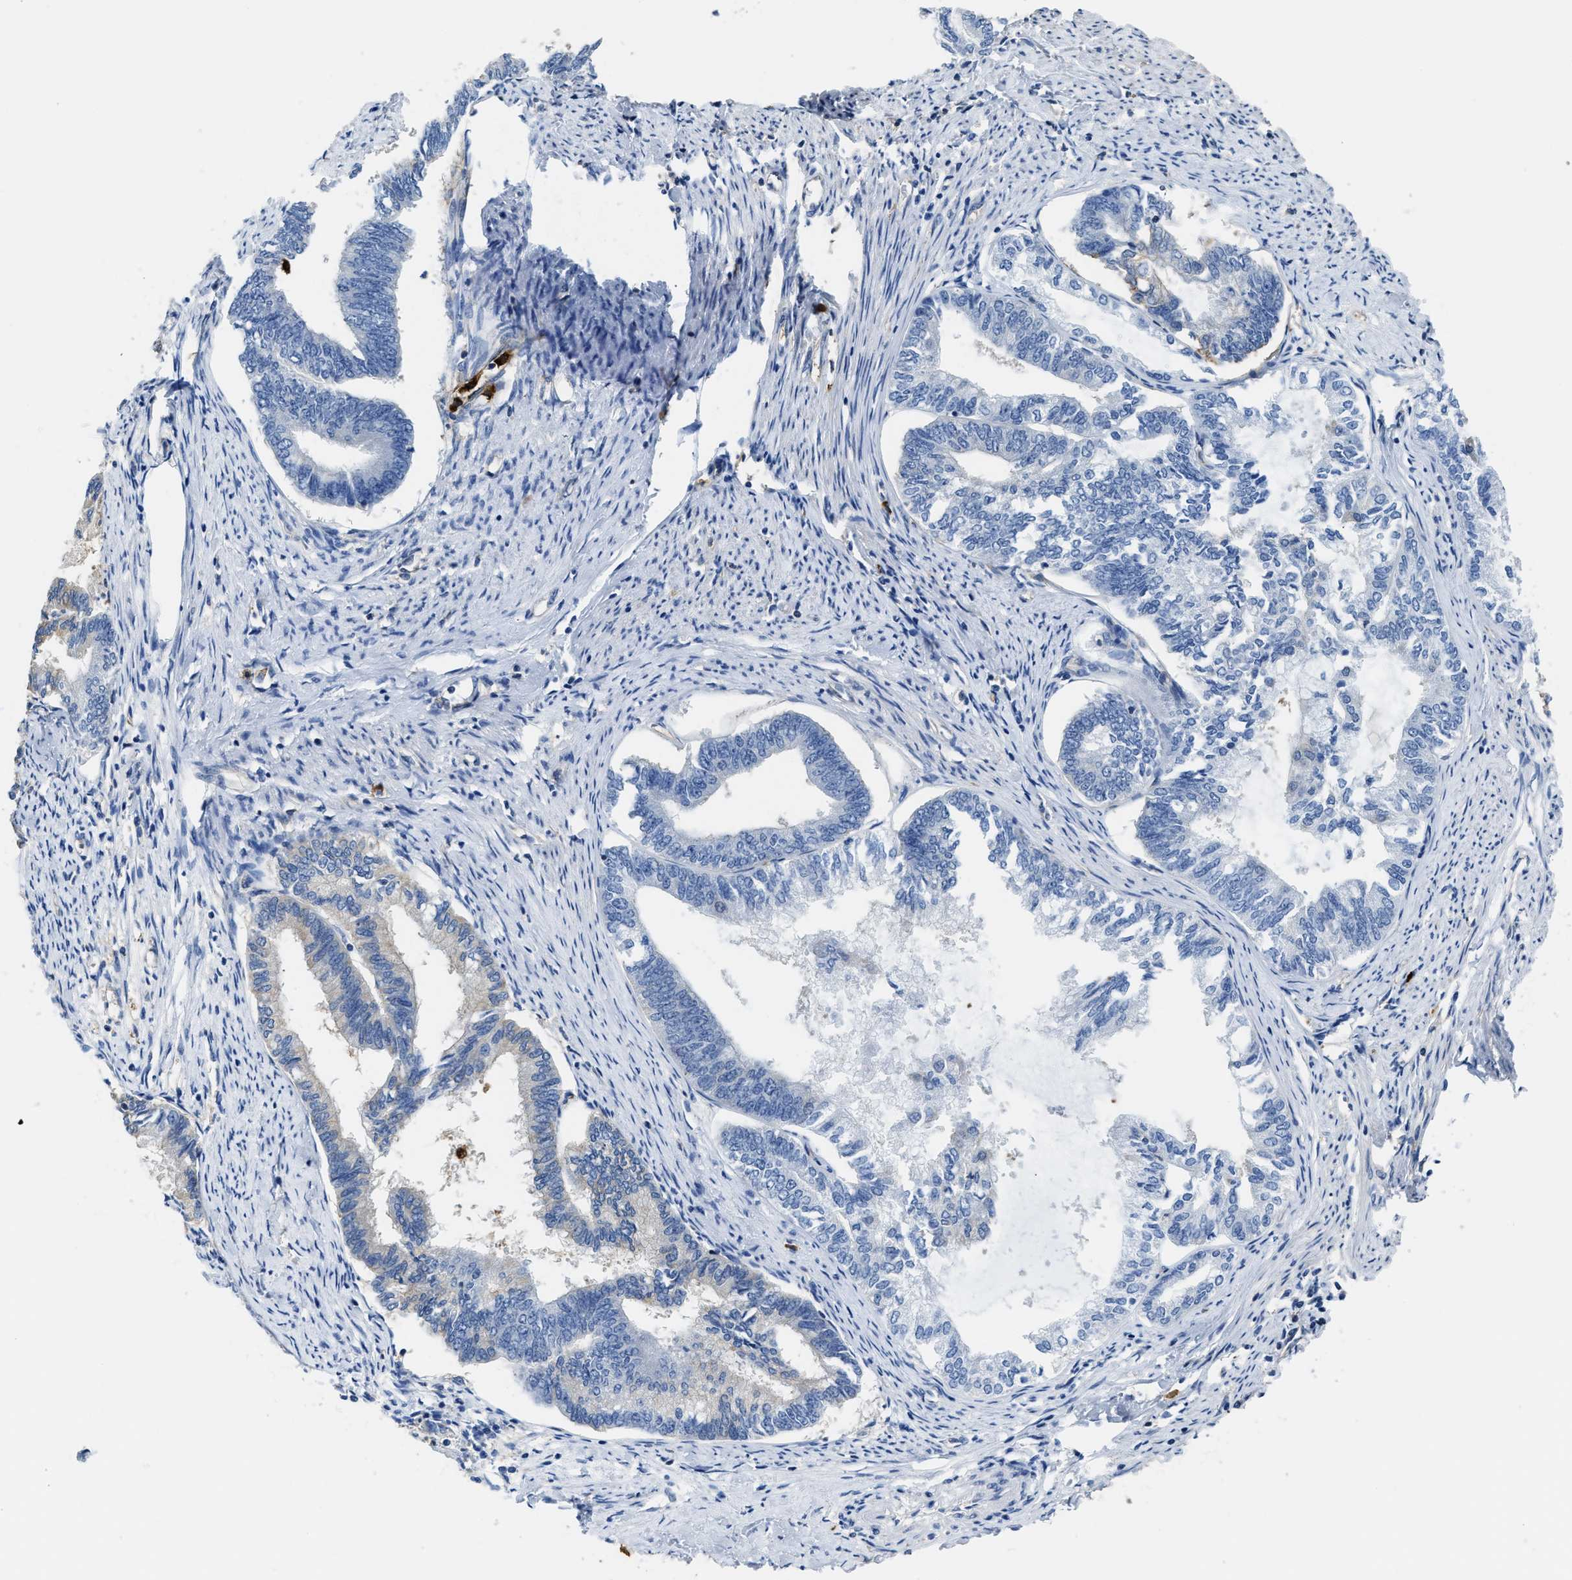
{"staining": {"intensity": "negative", "quantity": "none", "location": "none"}, "tissue": "endometrial cancer", "cell_type": "Tumor cells", "image_type": "cancer", "snomed": [{"axis": "morphology", "description": "Adenocarcinoma, NOS"}, {"axis": "topography", "description": "Endometrium"}], "caption": "This histopathology image is of endometrial cancer stained with immunohistochemistry to label a protein in brown with the nuclei are counter-stained blue. There is no expression in tumor cells.", "gene": "TRAF6", "patient": {"sex": "female", "age": 86}}